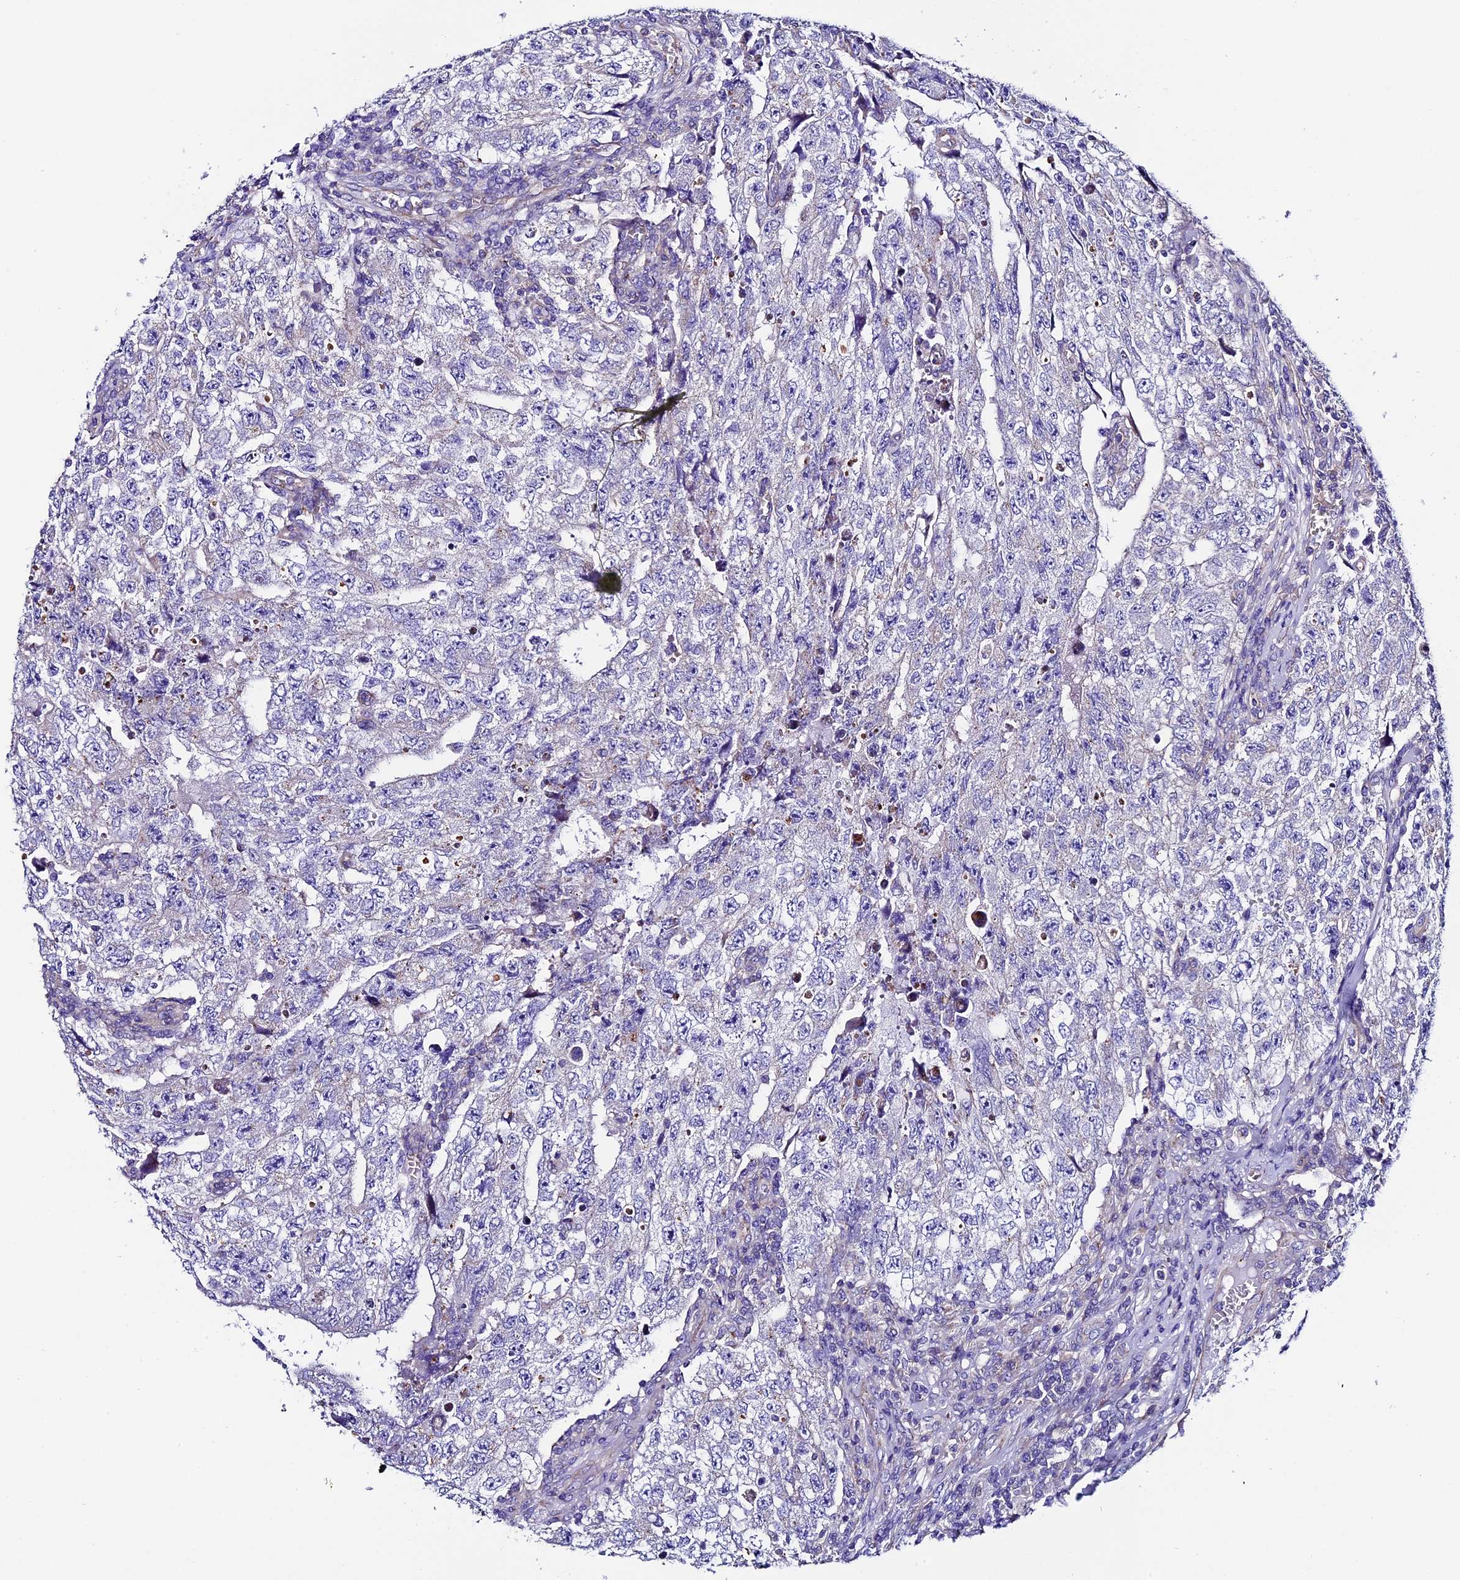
{"staining": {"intensity": "negative", "quantity": "none", "location": "none"}, "tissue": "testis cancer", "cell_type": "Tumor cells", "image_type": "cancer", "snomed": [{"axis": "morphology", "description": "Carcinoma, Embryonal, NOS"}, {"axis": "topography", "description": "Testis"}], "caption": "Immunohistochemical staining of human testis cancer (embryonal carcinoma) exhibits no significant expression in tumor cells. (DAB (3,3'-diaminobenzidine) immunohistochemistry with hematoxylin counter stain).", "gene": "COMTD1", "patient": {"sex": "male", "age": 17}}